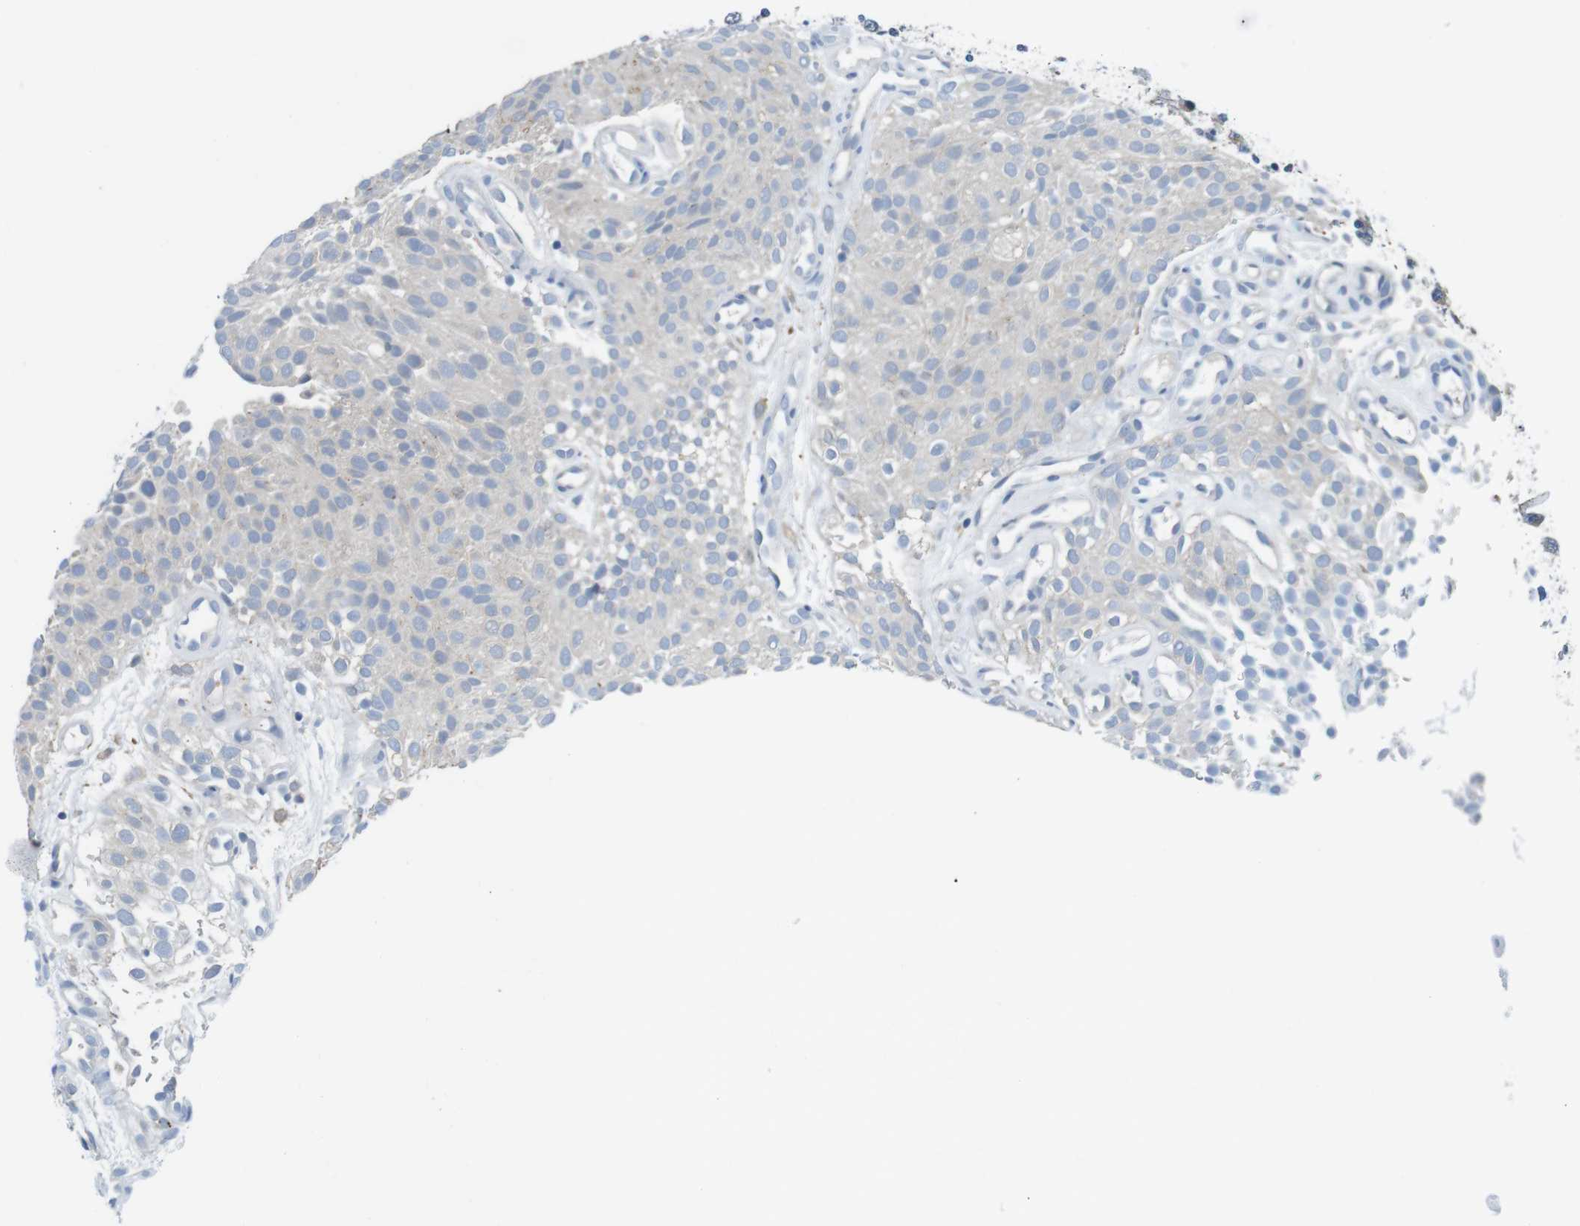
{"staining": {"intensity": "negative", "quantity": "none", "location": "none"}, "tissue": "urothelial cancer", "cell_type": "Tumor cells", "image_type": "cancer", "snomed": [{"axis": "morphology", "description": "Urothelial carcinoma, Low grade"}, {"axis": "topography", "description": "Urinary bladder"}], "caption": "Immunohistochemical staining of urothelial cancer displays no significant expression in tumor cells.", "gene": "CASP2", "patient": {"sex": "male", "age": 78}}